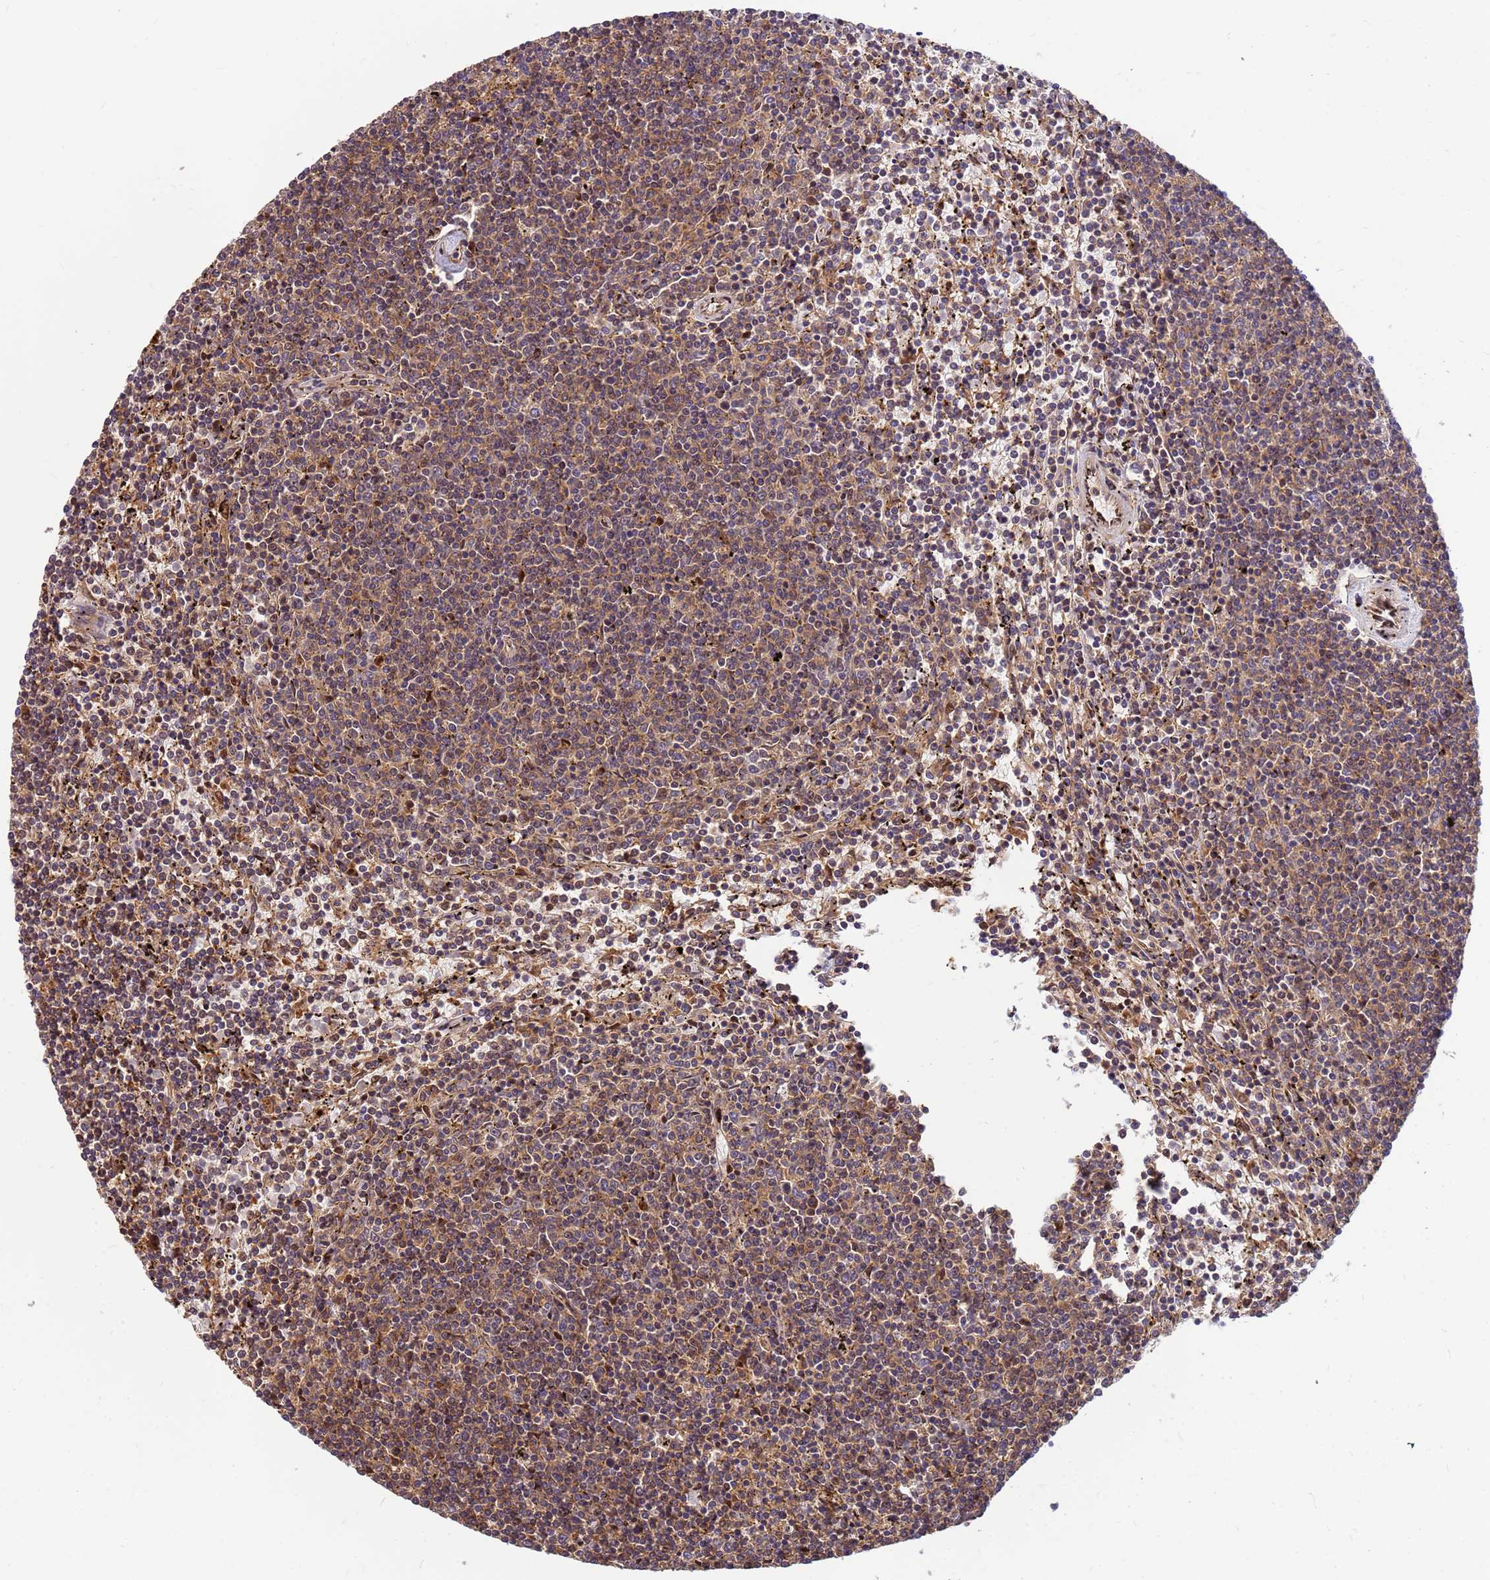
{"staining": {"intensity": "moderate", "quantity": ">75%", "location": "cytoplasmic/membranous"}, "tissue": "lymphoma", "cell_type": "Tumor cells", "image_type": "cancer", "snomed": [{"axis": "morphology", "description": "Malignant lymphoma, non-Hodgkin's type, Low grade"}, {"axis": "topography", "description": "Spleen"}], "caption": "DAB (3,3'-diaminobenzidine) immunohistochemical staining of human malignant lymphoma, non-Hodgkin's type (low-grade) reveals moderate cytoplasmic/membranous protein positivity in approximately >75% of tumor cells.", "gene": "DUS4L", "patient": {"sex": "female", "age": 50}}